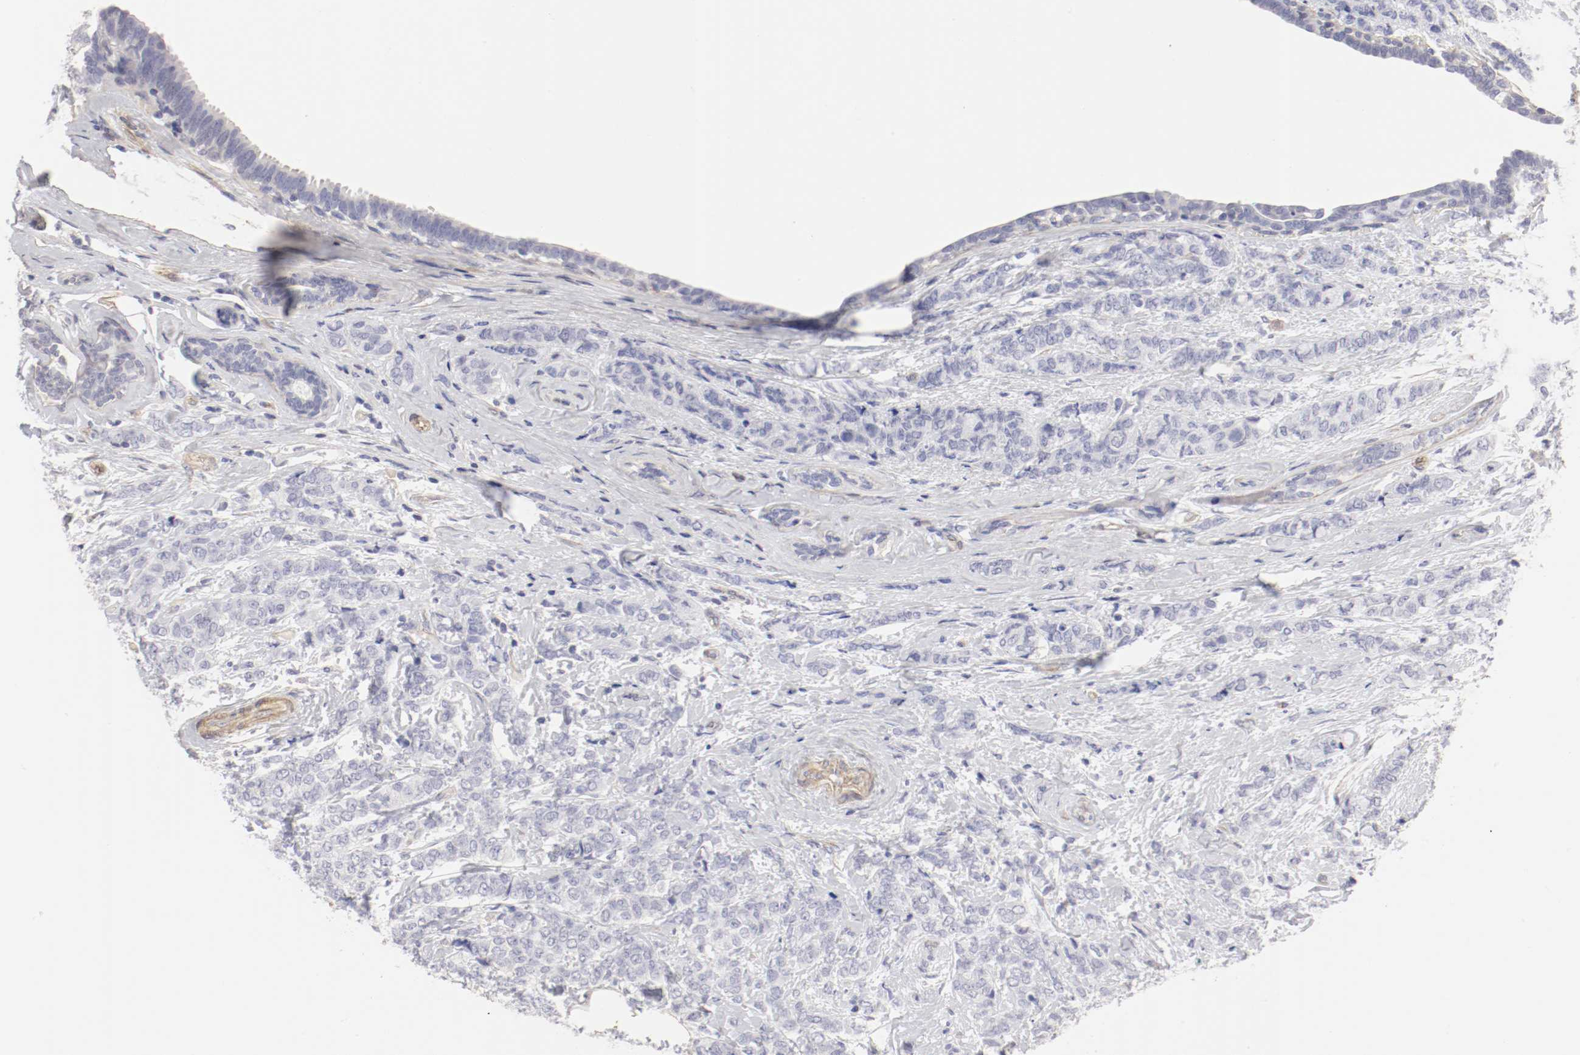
{"staining": {"intensity": "negative", "quantity": "none", "location": "none"}, "tissue": "breast cancer", "cell_type": "Tumor cells", "image_type": "cancer", "snomed": [{"axis": "morphology", "description": "Lobular carcinoma"}, {"axis": "topography", "description": "Breast"}], "caption": "This is a micrograph of immunohistochemistry (IHC) staining of breast lobular carcinoma, which shows no positivity in tumor cells. (DAB immunohistochemistry visualized using brightfield microscopy, high magnification).", "gene": "LAX1", "patient": {"sex": "female", "age": 60}}